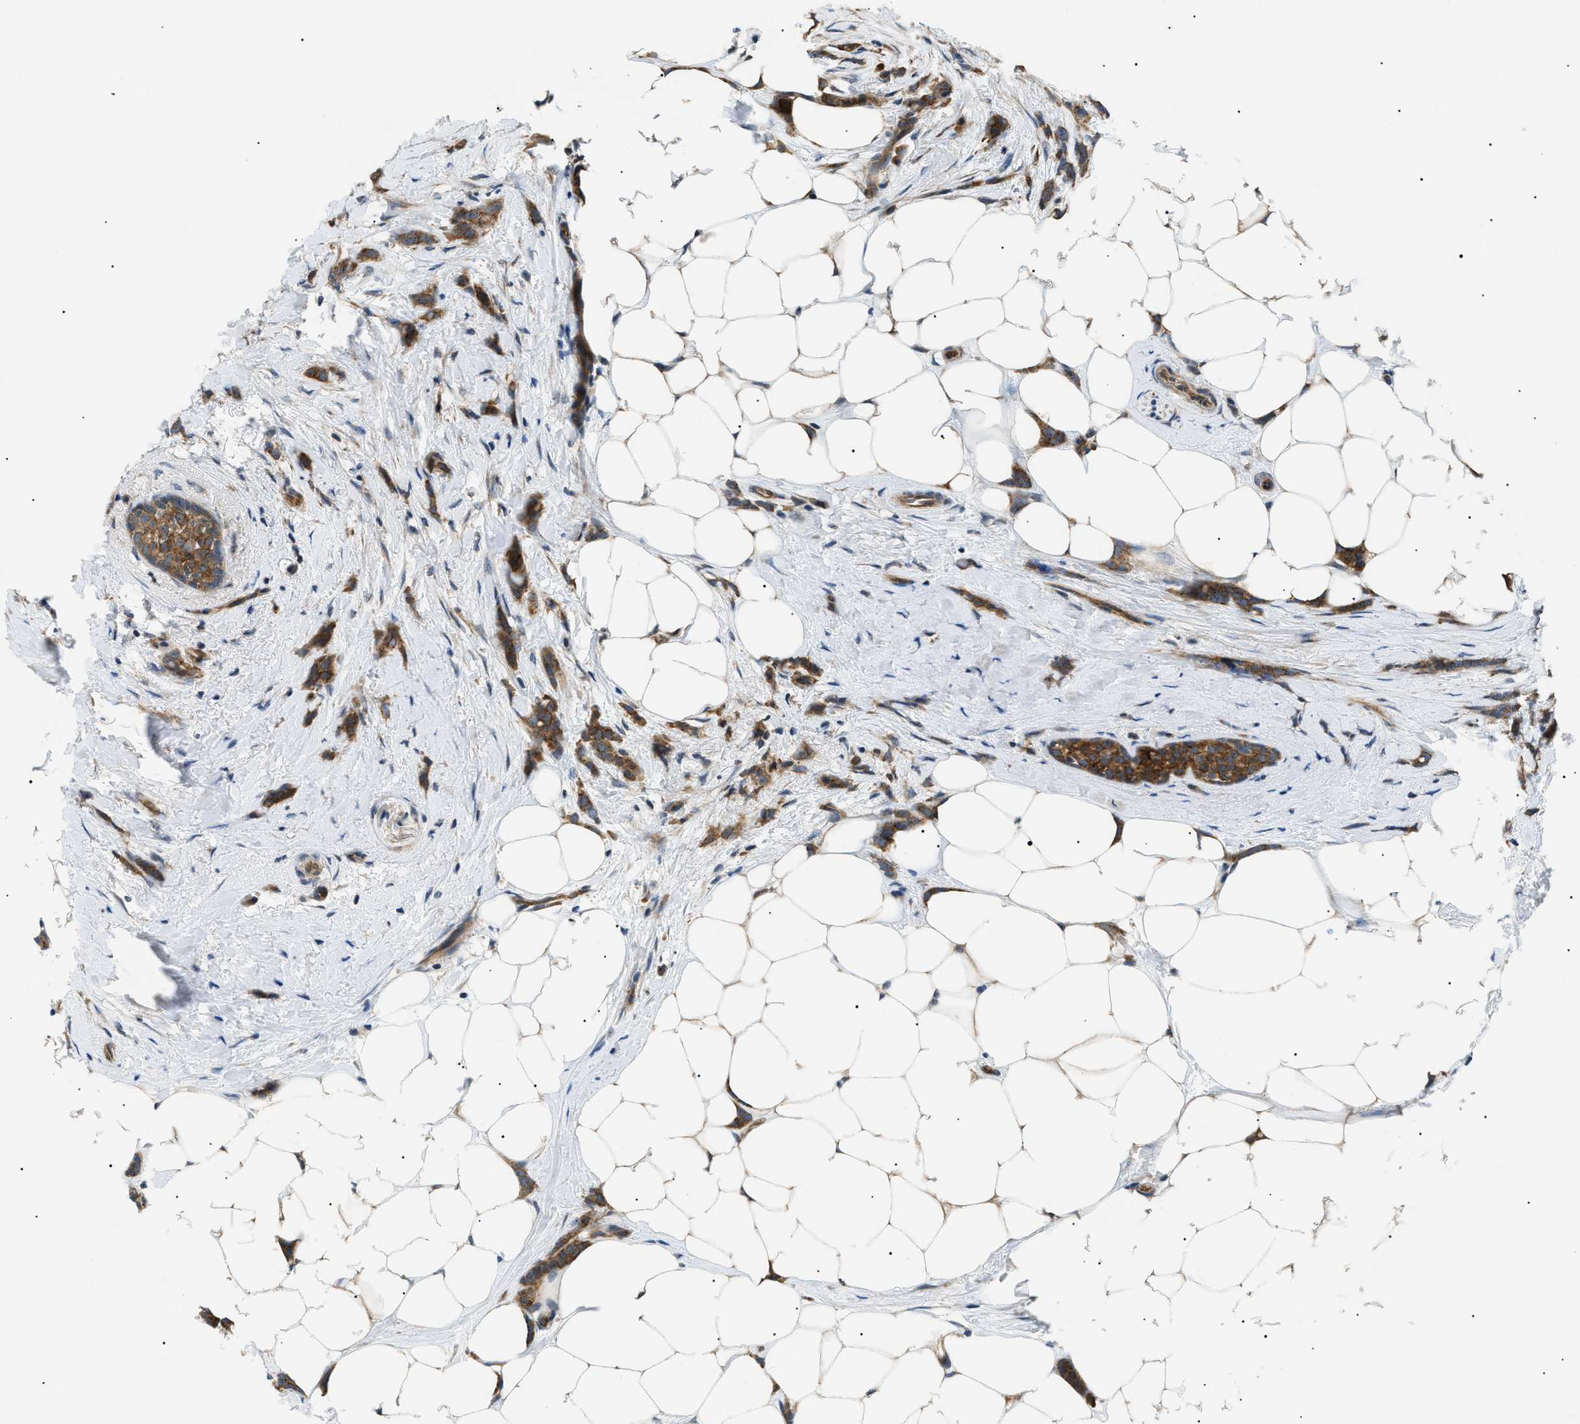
{"staining": {"intensity": "strong", "quantity": ">75%", "location": "cytoplasmic/membranous"}, "tissue": "breast cancer", "cell_type": "Tumor cells", "image_type": "cancer", "snomed": [{"axis": "morphology", "description": "Lobular carcinoma, in situ"}, {"axis": "morphology", "description": "Lobular carcinoma"}, {"axis": "topography", "description": "Breast"}], "caption": "A high amount of strong cytoplasmic/membranous staining is present in approximately >75% of tumor cells in lobular carcinoma (breast) tissue. Nuclei are stained in blue.", "gene": "SRPK1", "patient": {"sex": "female", "age": 41}}